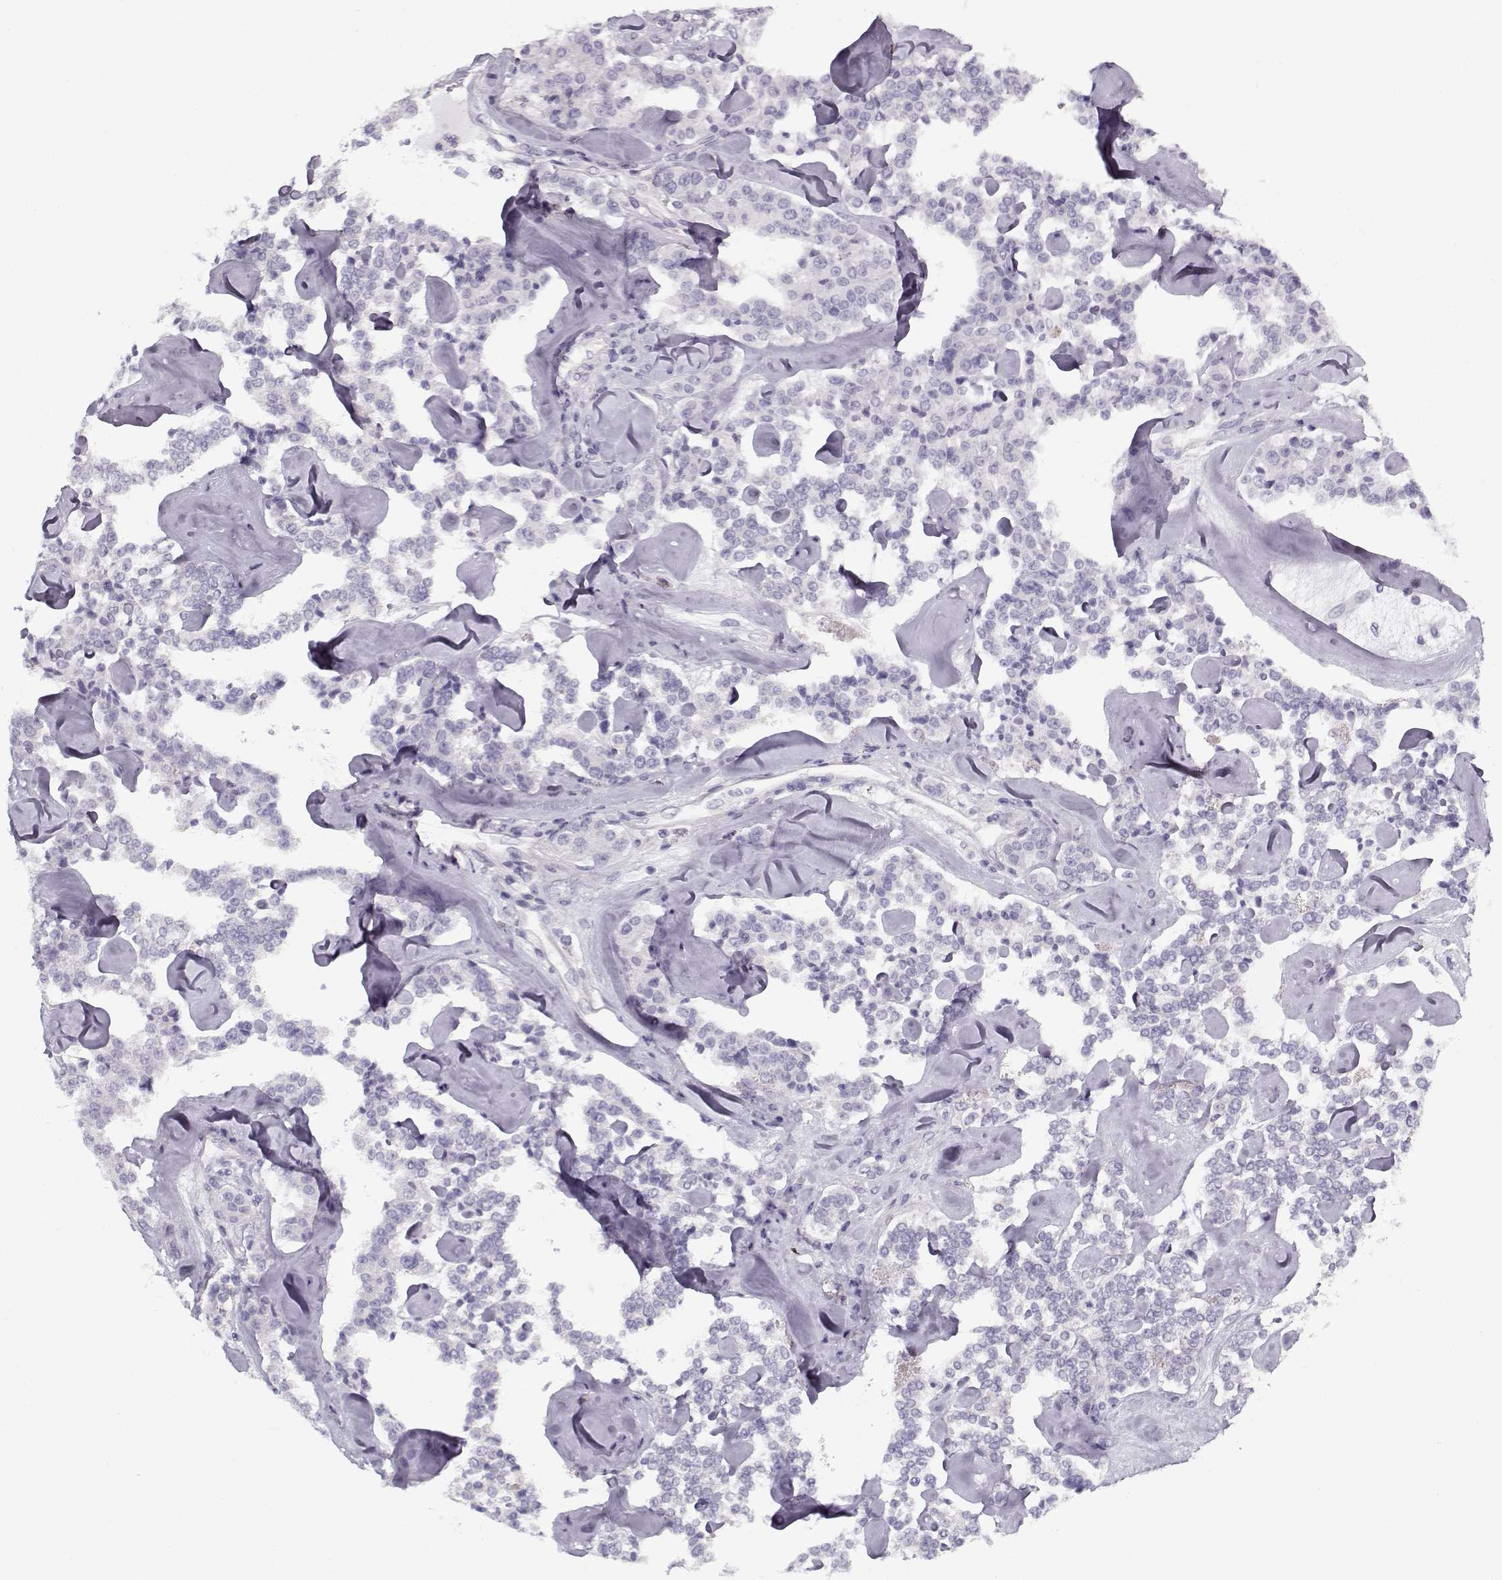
{"staining": {"intensity": "negative", "quantity": "none", "location": "none"}, "tissue": "carcinoid", "cell_type": "Tumor cells", "image_type": "cancer", "snomed": [{"axis": "morphology", "description": "Carcinoid, malignant, NOS"}, {"axis": "topography", "description": "Pancreas"}], "caption": "This photomicrograph is of carcinoid (malignant) stained with IHC to label a protein in brown with the nuclei are counter-stained blue. There is no positivity in tumor cells. (DAB IHC, high magnification).", "gene": "CCDC136", "patient": {"sex": "male", "age": 41}}